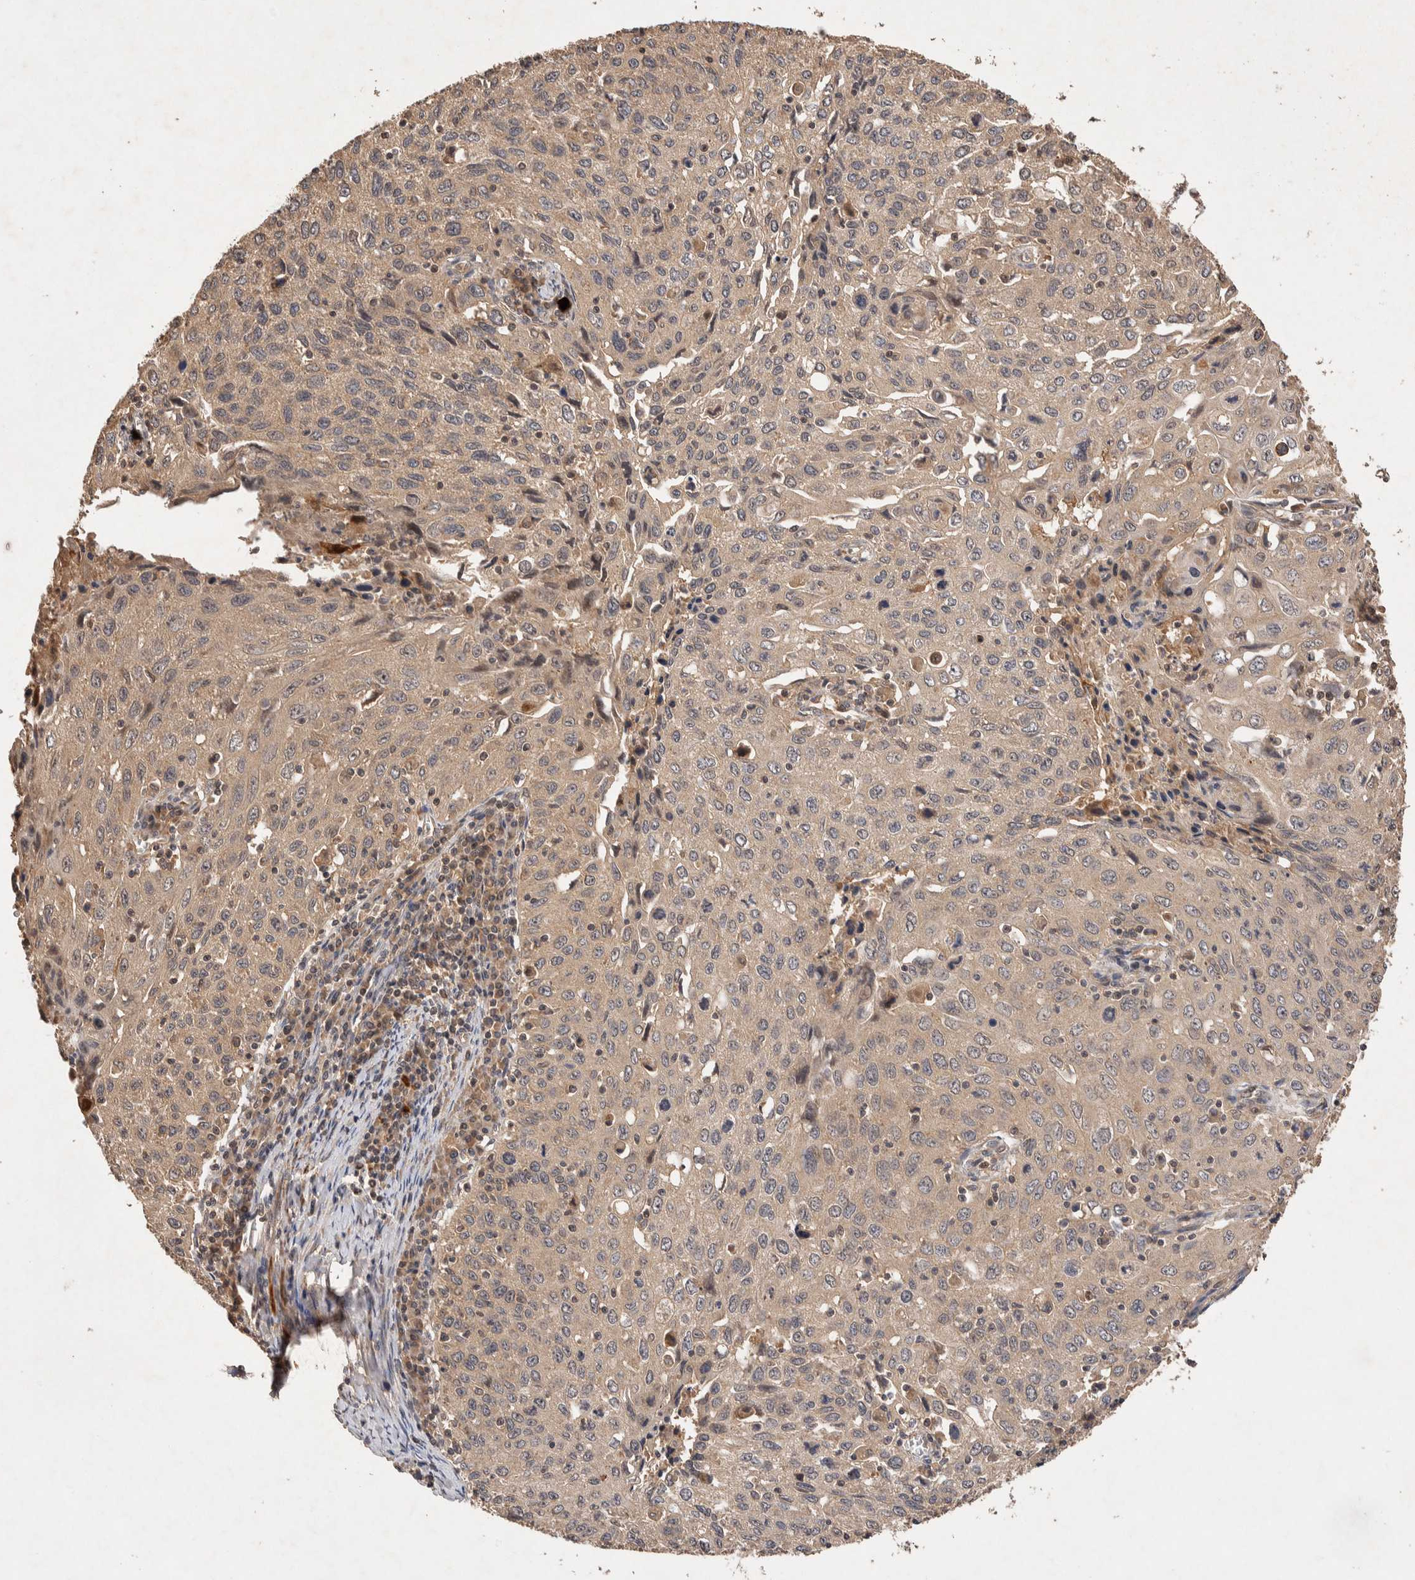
{"staining": {"intensity": "weak", "quantity": "25%-75%", "location": "cytoplasmic/membranous"}, "tissue": "cervical cancer", "cell_type": "Tumor cells", "image_type": "cancer", "snomed": [{"axis": "morphology", "description": "Squamous cell carcinoma, NOS"}, {"axis": "topography", "description": "Cervix"}], "caption": "Cervical cancer (squamous cell carcinoma) stained for a protein shows weak cytoplasmic/membranous positivity in tumor cells.", "gene": "NSMAF", "patient": {"sex": "female", "age": 53}}